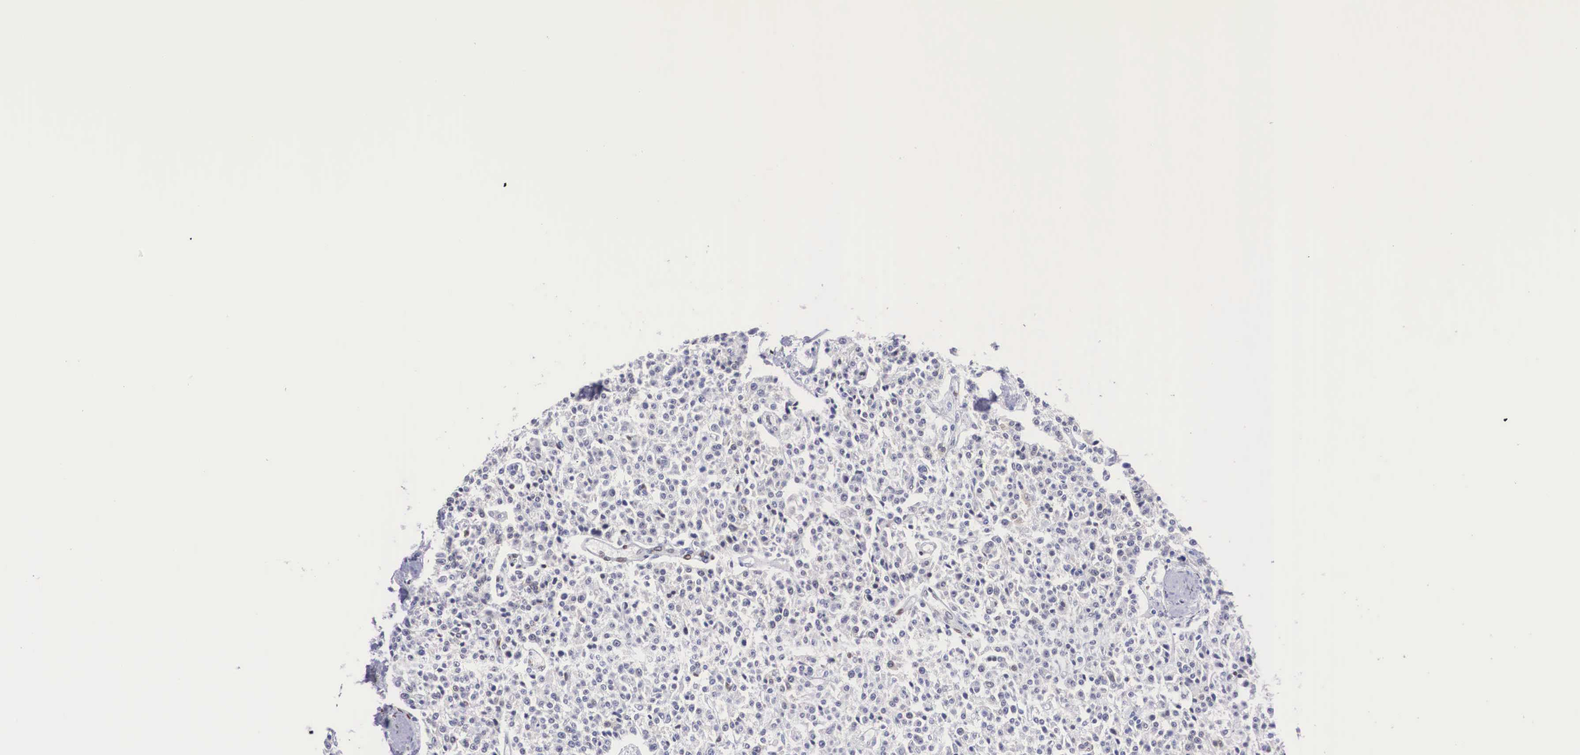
{"staining": {"intensity": "weak", "quantity": "25%-75%", "location": "nuclear"}, "tissue": "carcinoid", "cell_type": "Tumor cells", "image_type": "cancer", "snomed": [{"axis": "morphology", "description": "Carcinoid, malignant, NOS"}, {"axis": "topography", "description": "Stomach"}], "caption": "Human carcinoid (malignant) stained with a protein marker demonstrates weak staining in tumor cells.", "gene": "KHDRBS3", "patient": {"sex": "female", "age": 76}}